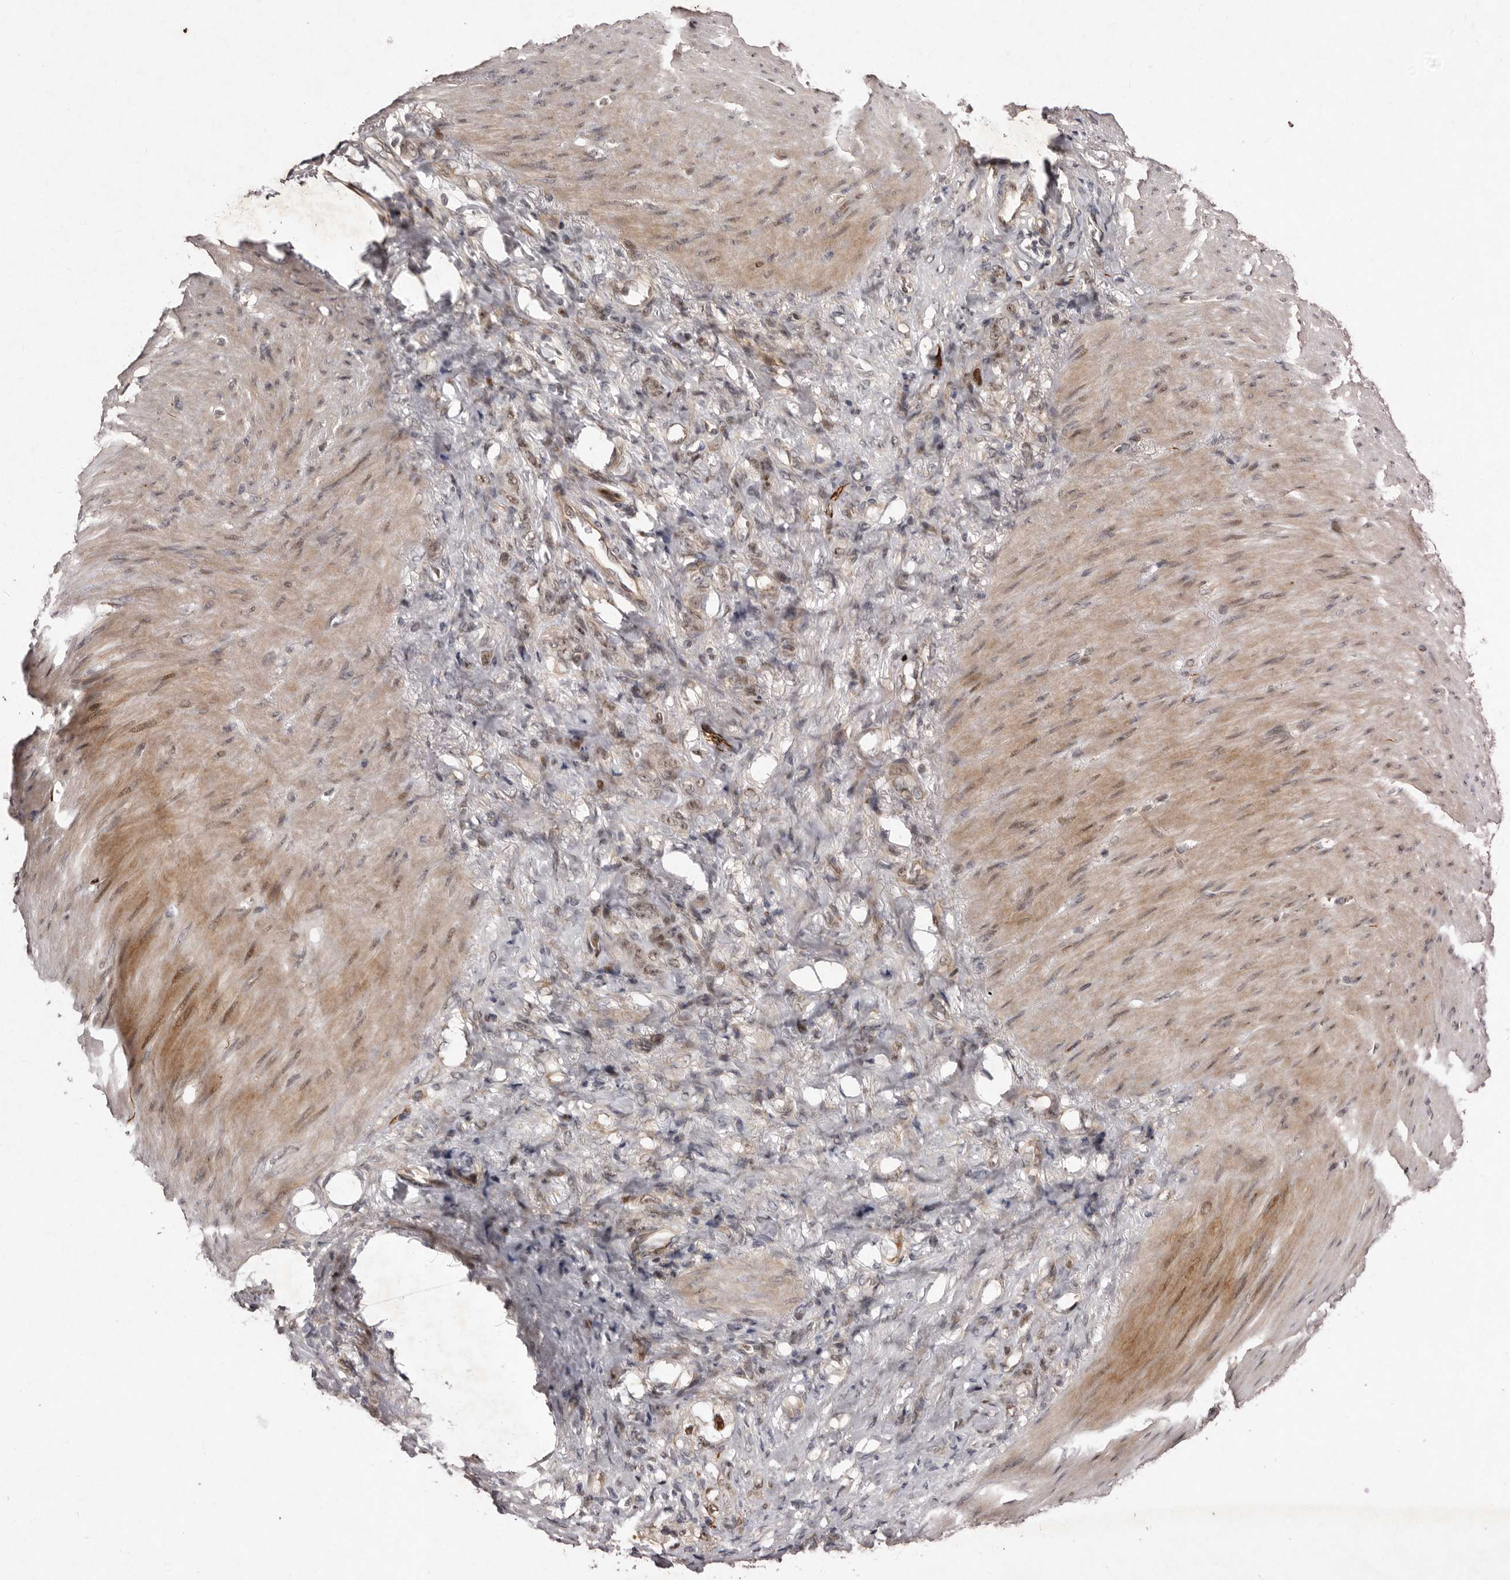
{"staining": {"intensity": "moderate", "quantity": "25%-75%", "location": "cytoplasmic/membranous,nuclear"}, "tissue": "stomach cancer", "cell_type": "Tumor cells", "image_type": "cancer", "snomed": [{"axis": "morphology", "description": "Normal tissue, NOS"}, {"axis": "morphology", "description": "Adenocarcinoma, NOS"}, {"axis": "topography", "description": "Stomach"}], "caption": "Moderate cytoplasmic/membranous and nuclear protein staining is appreciated in about 25%-75% of tumor cells in adenocarcinoma (stomach). The protein of interest is stained brown, and the nuclei are stained in blue (DAB (3,3'-diaminobenzidine) IHC with brightfield microscopy, high magnification).", "gene": "ABL1", "patient": {"sex": "male", "age": 82}}